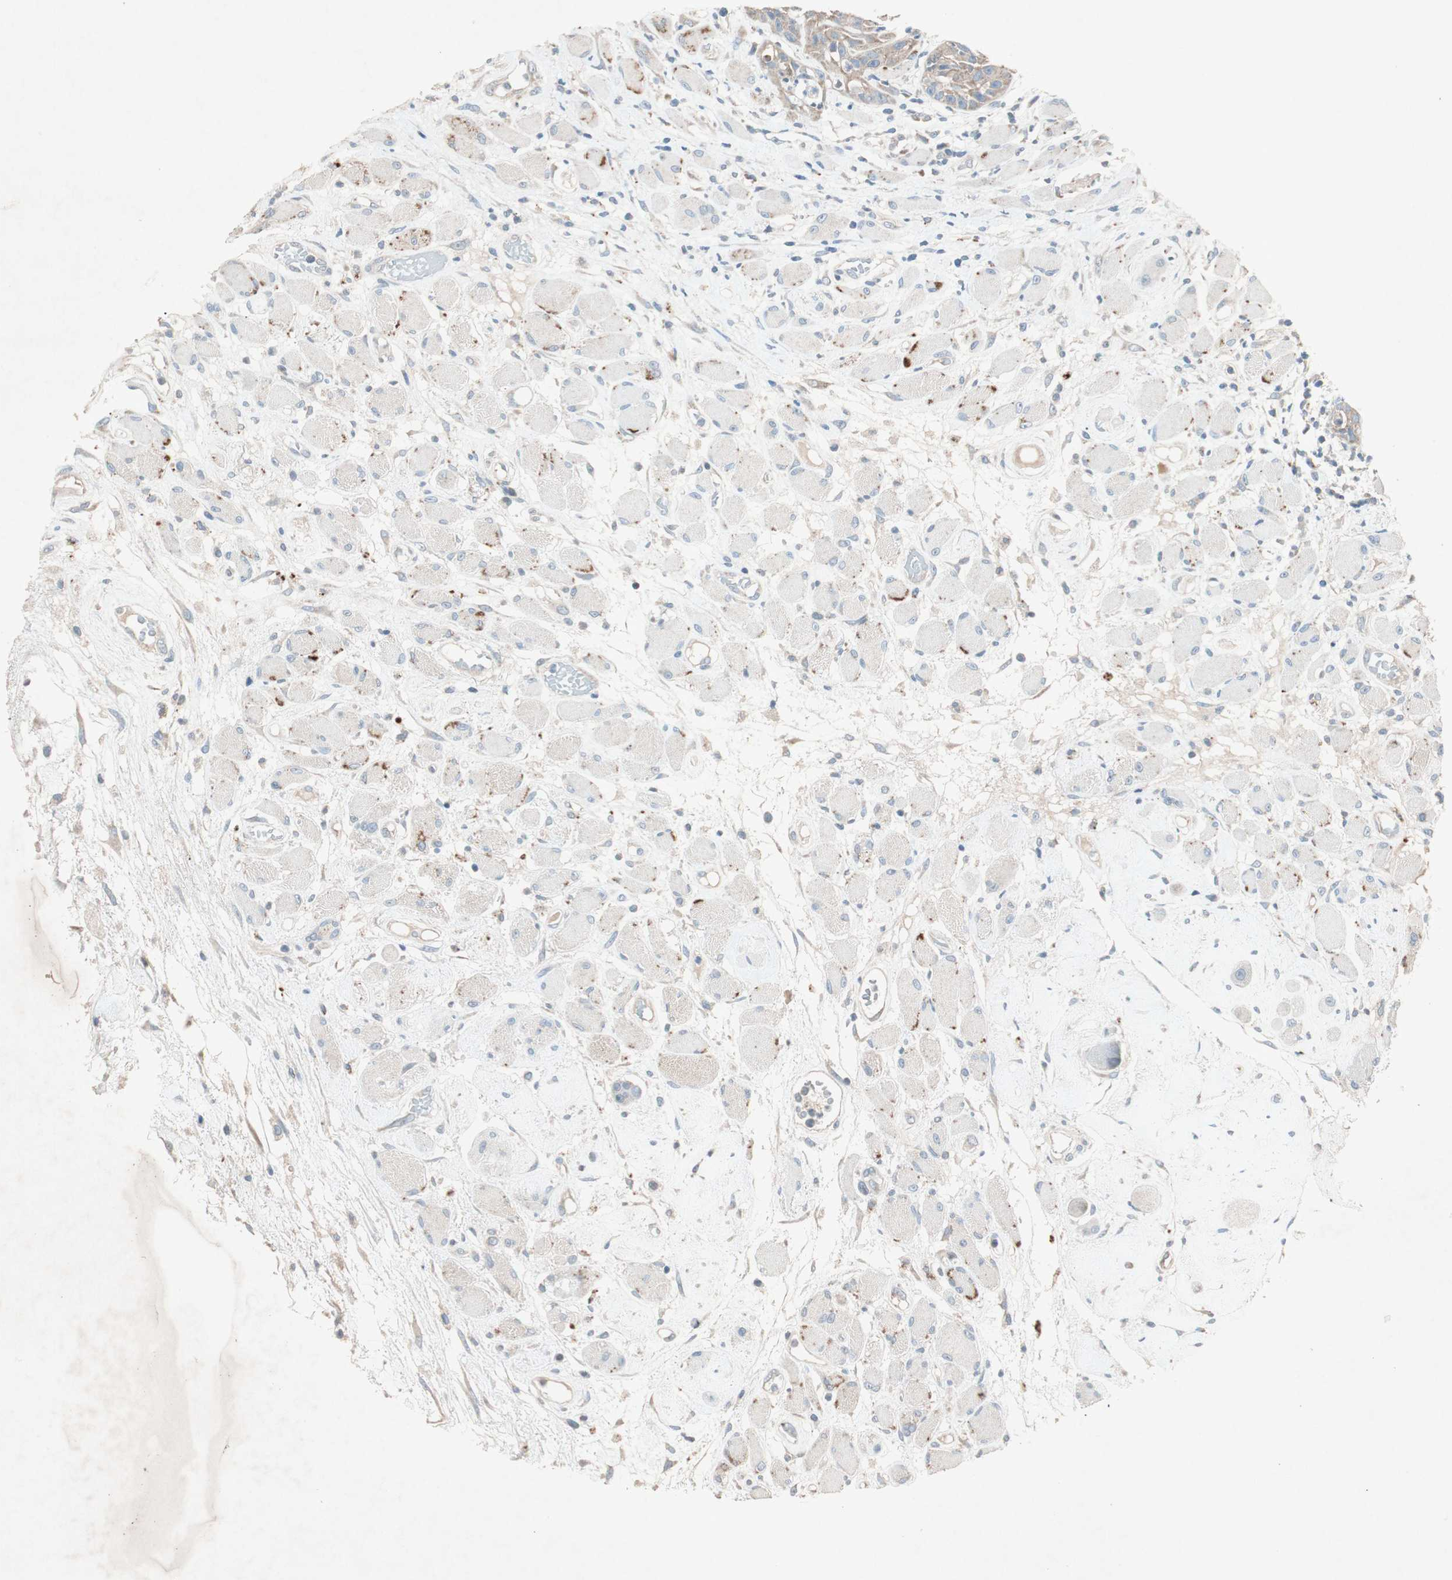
{"staining": {"intensity": "weak", "quantity": ">75%", "location": "cytoplasmic/membranous"}, "tissue": "head and neck cancer", "cell_type": "Tumor cells", "image_type": "cancer", "snomed": [{"axis": "morphology", "description": "Squamous cell carcinoma, NOS"}, {"axis": "topography", "description": "Head-Neck"}], "caption": "Tumor cells reveal low levels of weak cytoplasmic/membranous positivity in about >75% of cells in head and neck cancer.", "gene": "NKAIN1", "patient": {"sex": "male", "age": 62}}